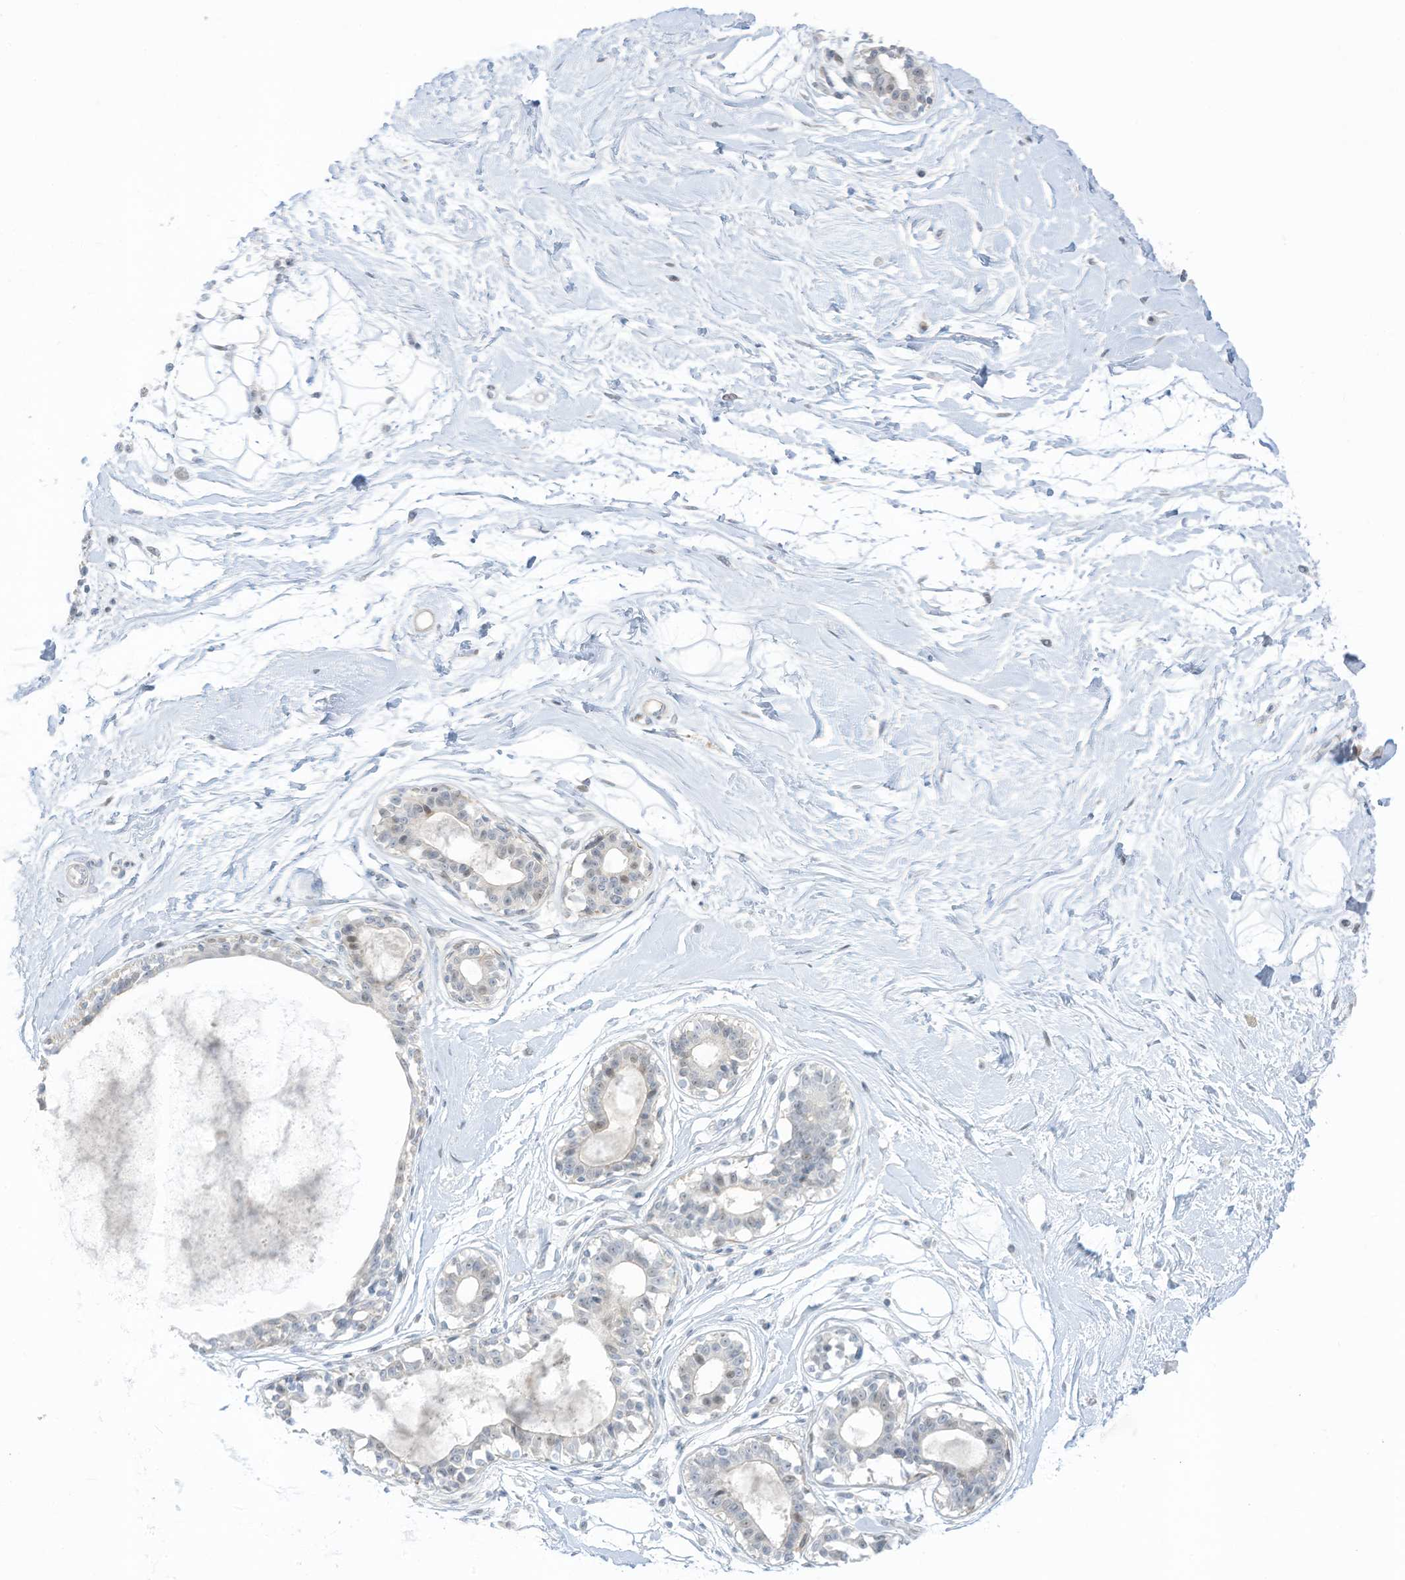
{"staining": {"intensity": "negative", "quantity": "none", "location": "none"}, "tissue": "breast", "cell_type": "Adipocytes", "image_type": "normal", "snomed": [{"axis": "morphology", "description": "Normal tissue, NOS"}, {"axis": "topography", "description": "Breast"}], "caption": "Protein analysis of benign breast demonstrates no significant positivity in adipocytes.", "gene": "ASPRV1", "patient": {"sex": "female", "age": 45}}